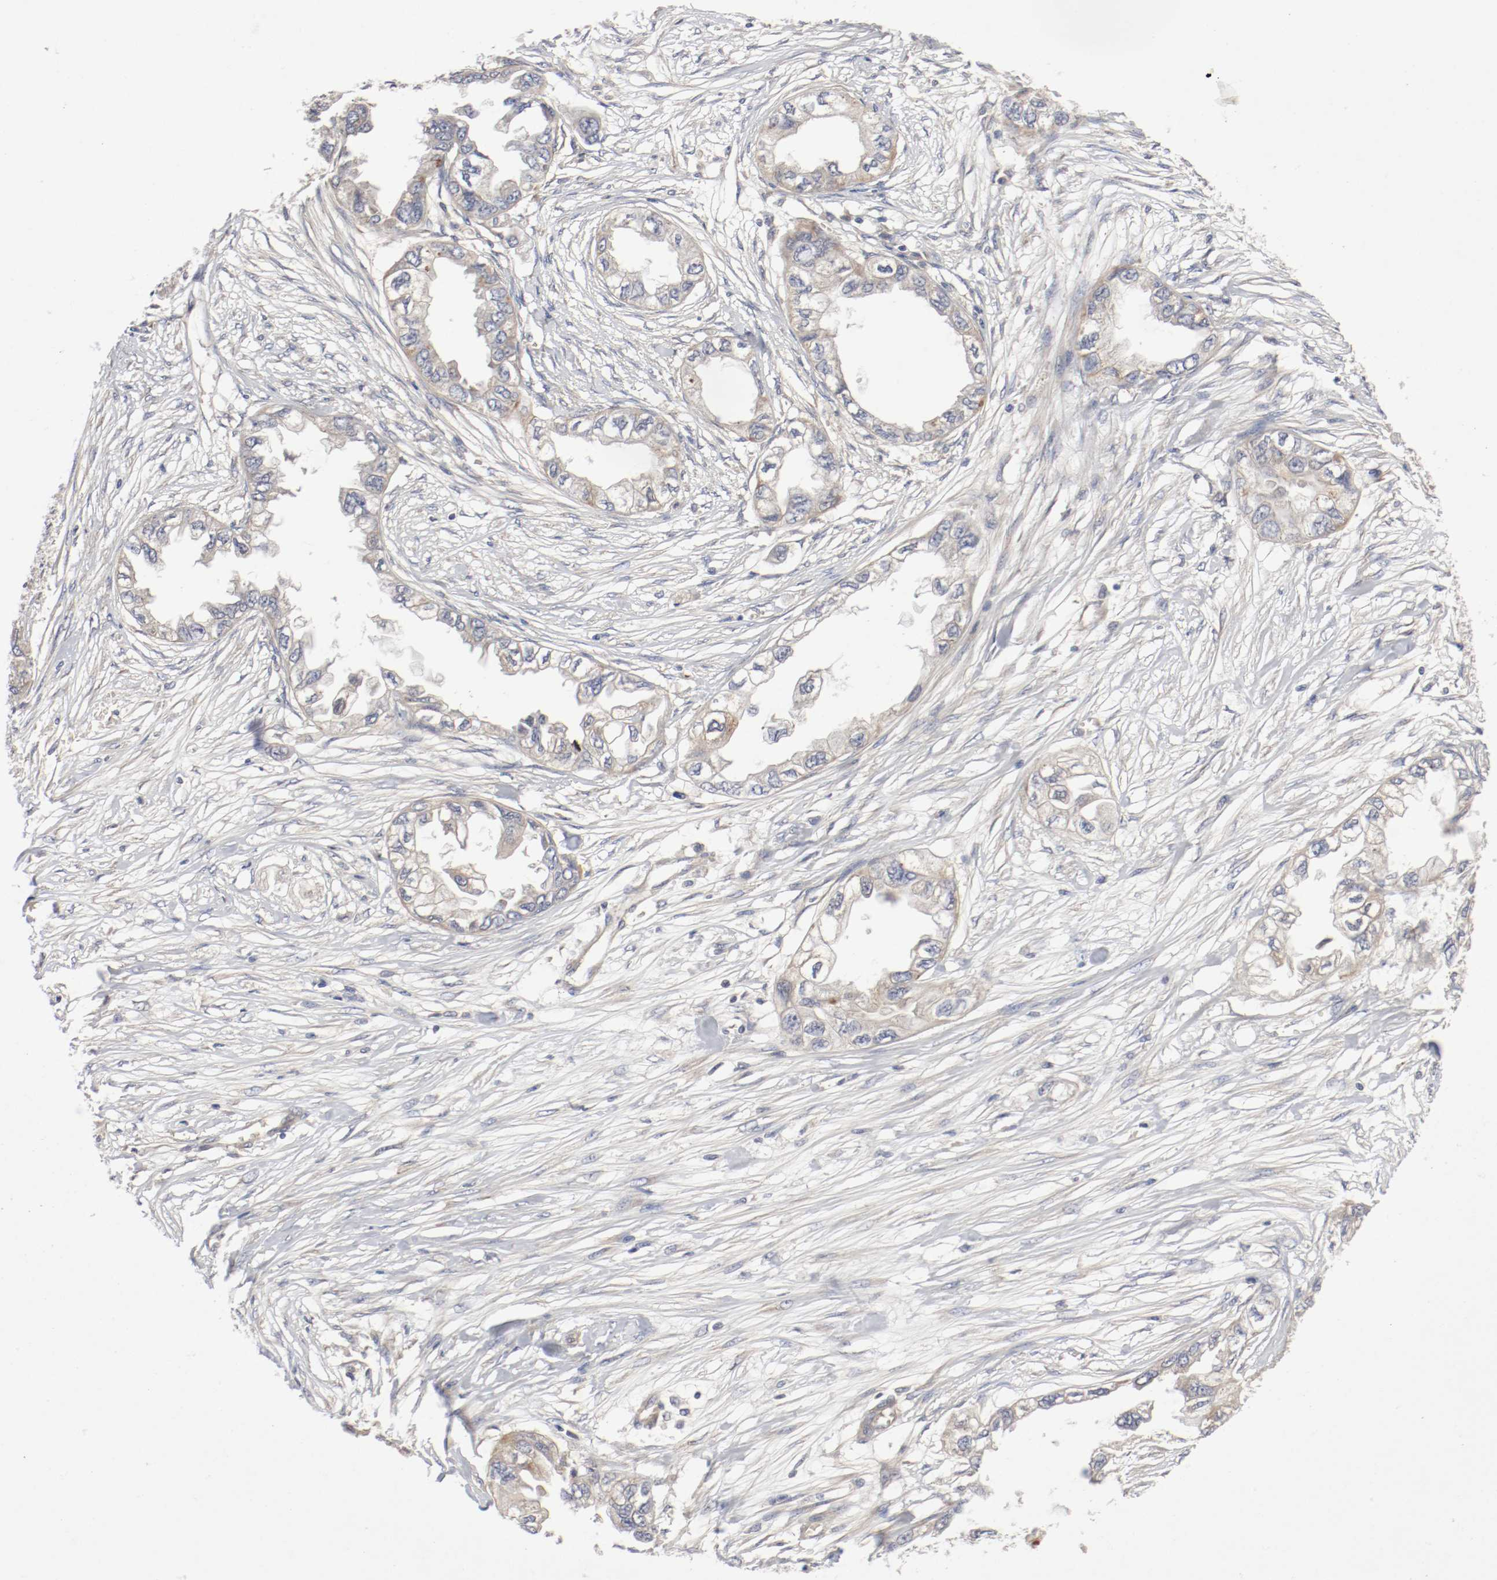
{"staining": {"intensity": "weak", "quantity": "25%-75%", "location": "cytoplasmic/membranous"}, "tissue": "endometrial cancer", "cell_type": "Tumor cells", "image_type": "cancer", "snomed": [{"axis": "morphology", "description": "Adenocarcinoma, NOS"}, {"axis": "topography", "description": "Endometrium"}], "caption": "Tumor cells exhibit weak cytoplasmic/membranous expression in about 25%-75% of cells in endometrial cancer.", "gene": "REN", "patient": {"sex": "female", "age": 67}}